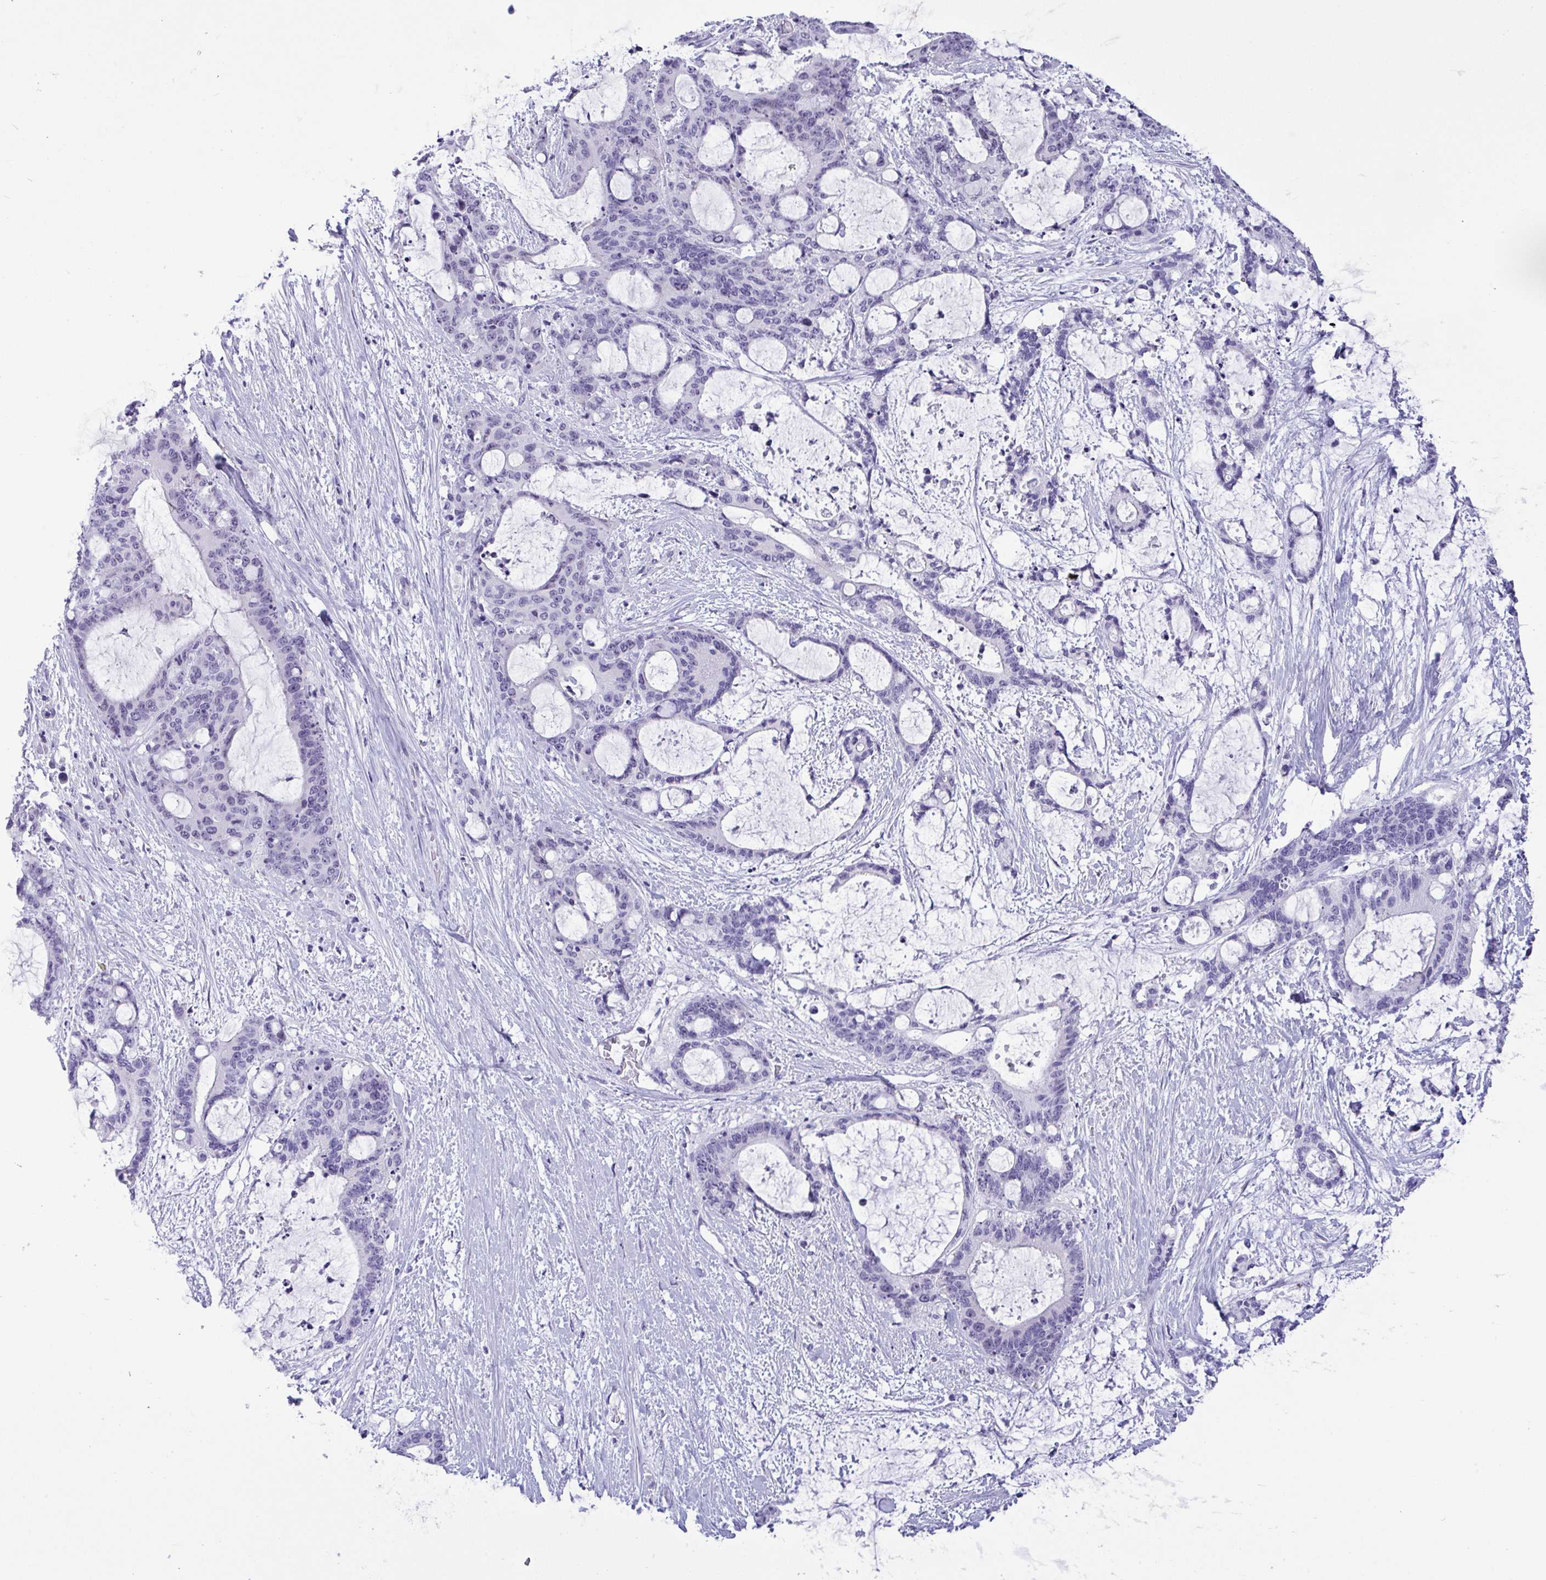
{"staining": {"intensity": "negative", "quantity": "none", "location": "none"}, "tissue": "liver cancer", "cell_type": "Tumor cells", "image_type": "cancer", "snomed": [{"axis": "morphology", "description": "Normal tissue, NOS"}, {"axis": "morphology", "description": "Cholangiocarcinoma"}, {"axis": "topography", "description": "Liver"}, {"axis": "topography", "description": "Peripheral nerve tissue"}], "caption": "Protein analysis of liver cholangiocarcinoma shows no significant staining in tumor cells. (DAB immunohistochemistry (IHC) visualized using brightfield microscopy, high magnification).", "gene": "YBX2", "patient": {"sex": "female", "age": 73}}